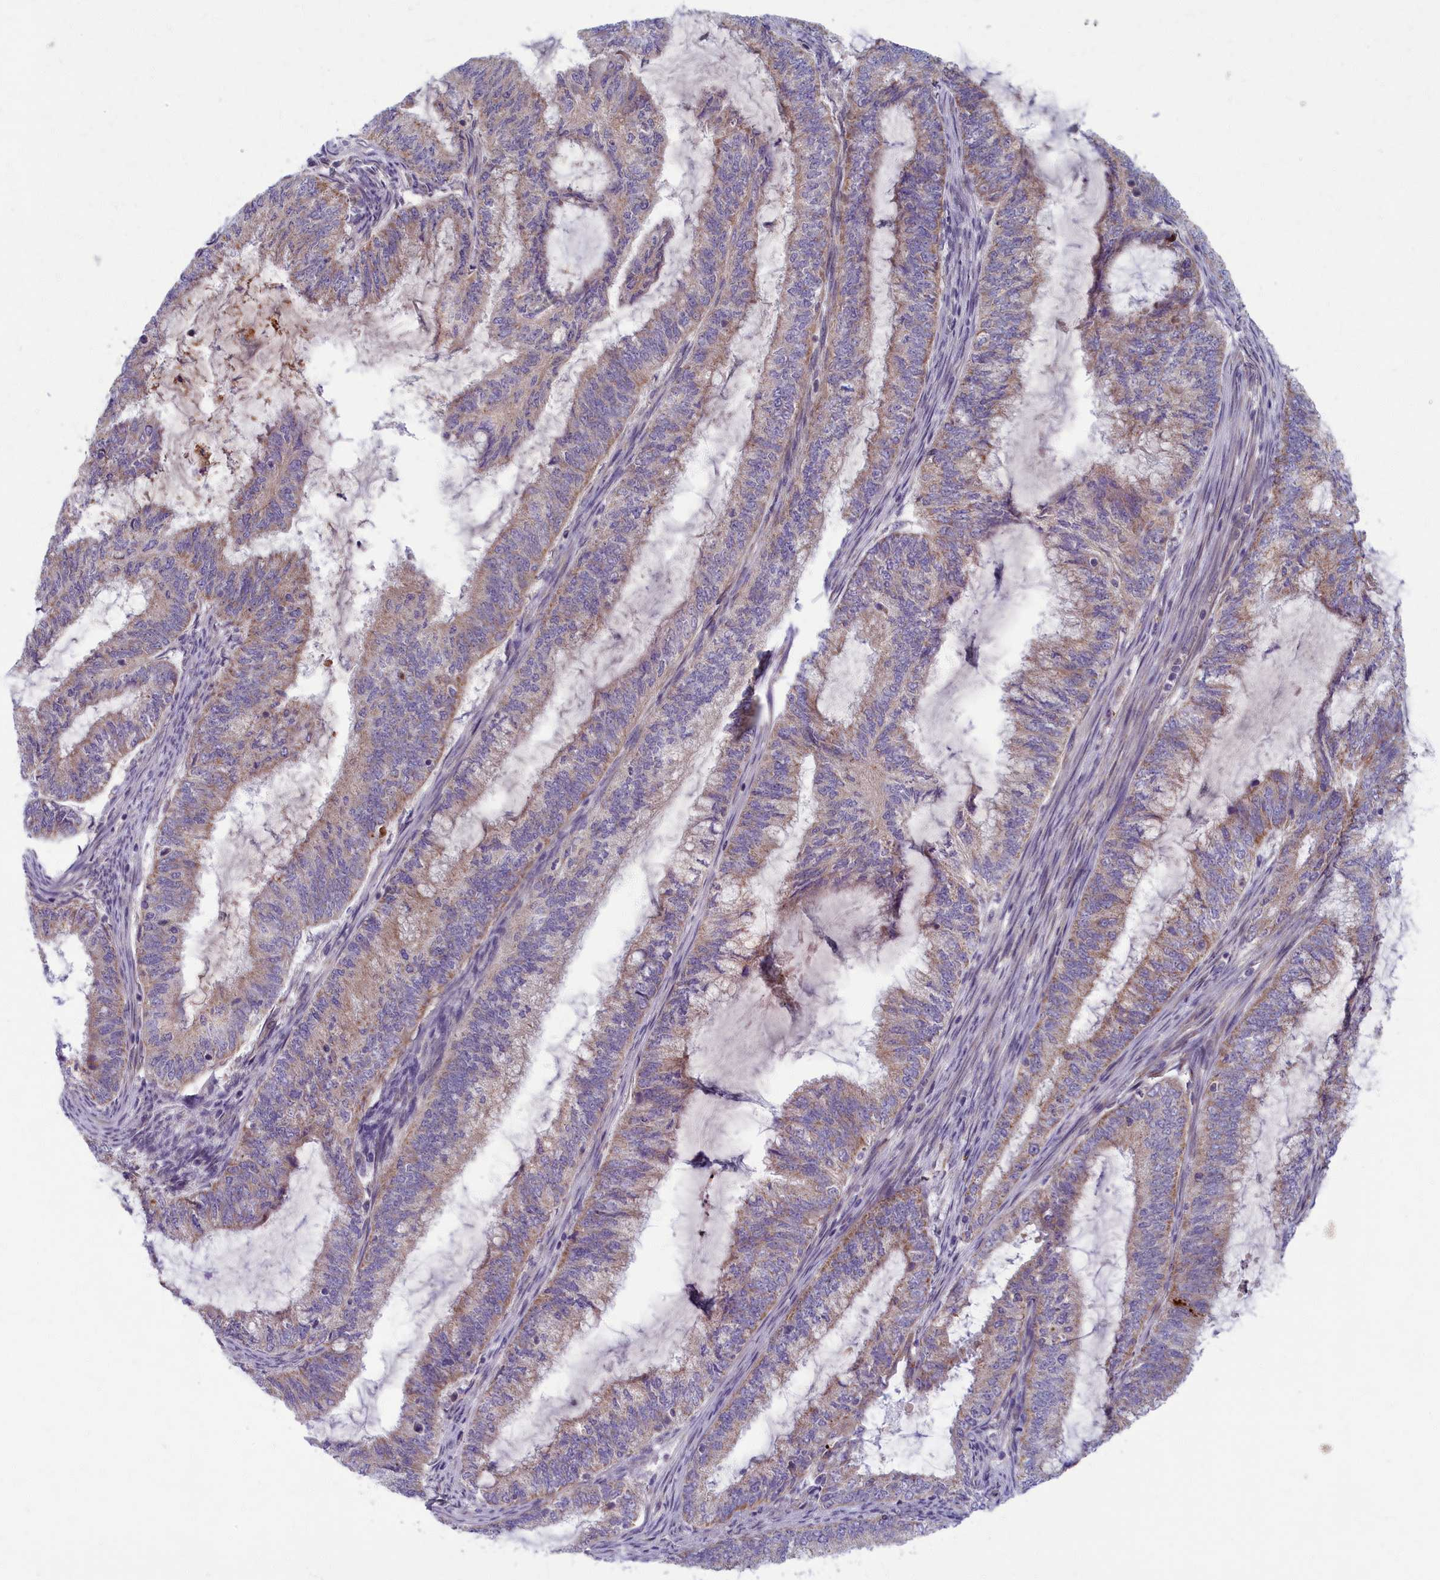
{"staining": {"intensity": "weak", "quantity": "25%-75%", "location": "cytoplasmic/membranous"}, "tissue": "endometrial cancer", "cell_type": "Tumor cells", "image_type": "cancer", "snomed": [{"axis": "morphology", "description": "Adenocarcinoma, NOS"}, {"axis": "topography", "description": "Endometrium"}], "caption": "A micrograph showing weak cytoplasmic/membranous staining in approximately 25%-75% of tumor cells in endometrial adenocarcinoma, as visualized by brown immunohistochemical staining.", "gene": "MRPS25", "patient": {"sex": "female", "age": 51}}